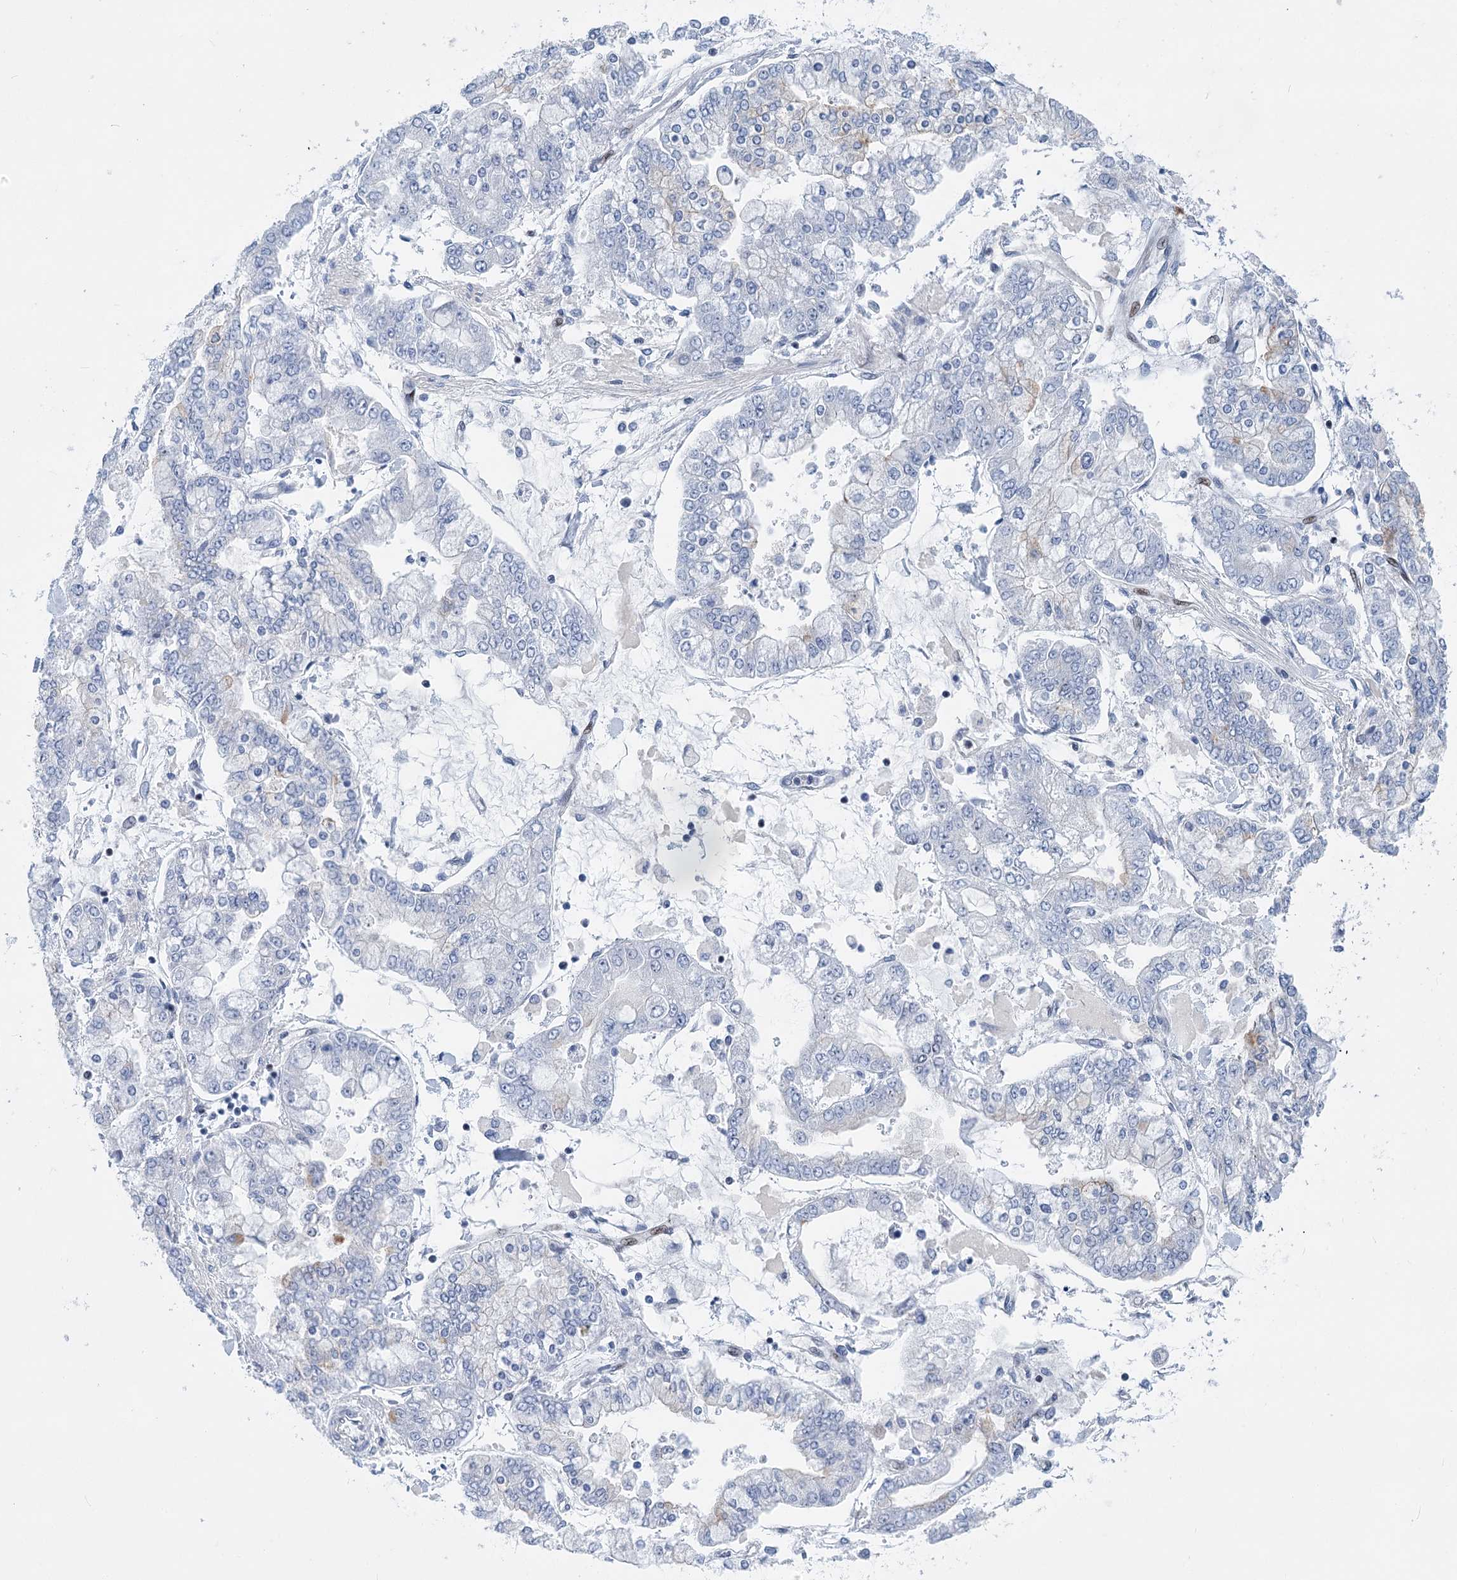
{"staining": {"intensity": "negative", "quantity": "none", "location": "none"}, "tissue": "stomach cancer", "cell_type": "Tumor cells", "image_type": "cancer", "snomed": [{"axis": "morphology", "description": "Normal tissue, NOS"}, {"axis": "morphology", "description": "Adenocarcinoma, NOS"}, {"axis": "topography", "description": "Stomach, upper"}, {"axis": "topography", "description": "Stomach"}], "caption": "Immunohistochemistry (IHC) histopathology image of stomach cancer (adenocarcinoma) stained for a protein (brown), which exhibits no expression in tumor cells. The staining was performed using DAB (3,3'-diaminobenzidine) to visualize the protein expression in brown, while the nuclei were stained in blue with hematoxylin (Magnification: 20x).", "gene": "CAMTA1", "patient": {"sex": "male", "age": 76}}